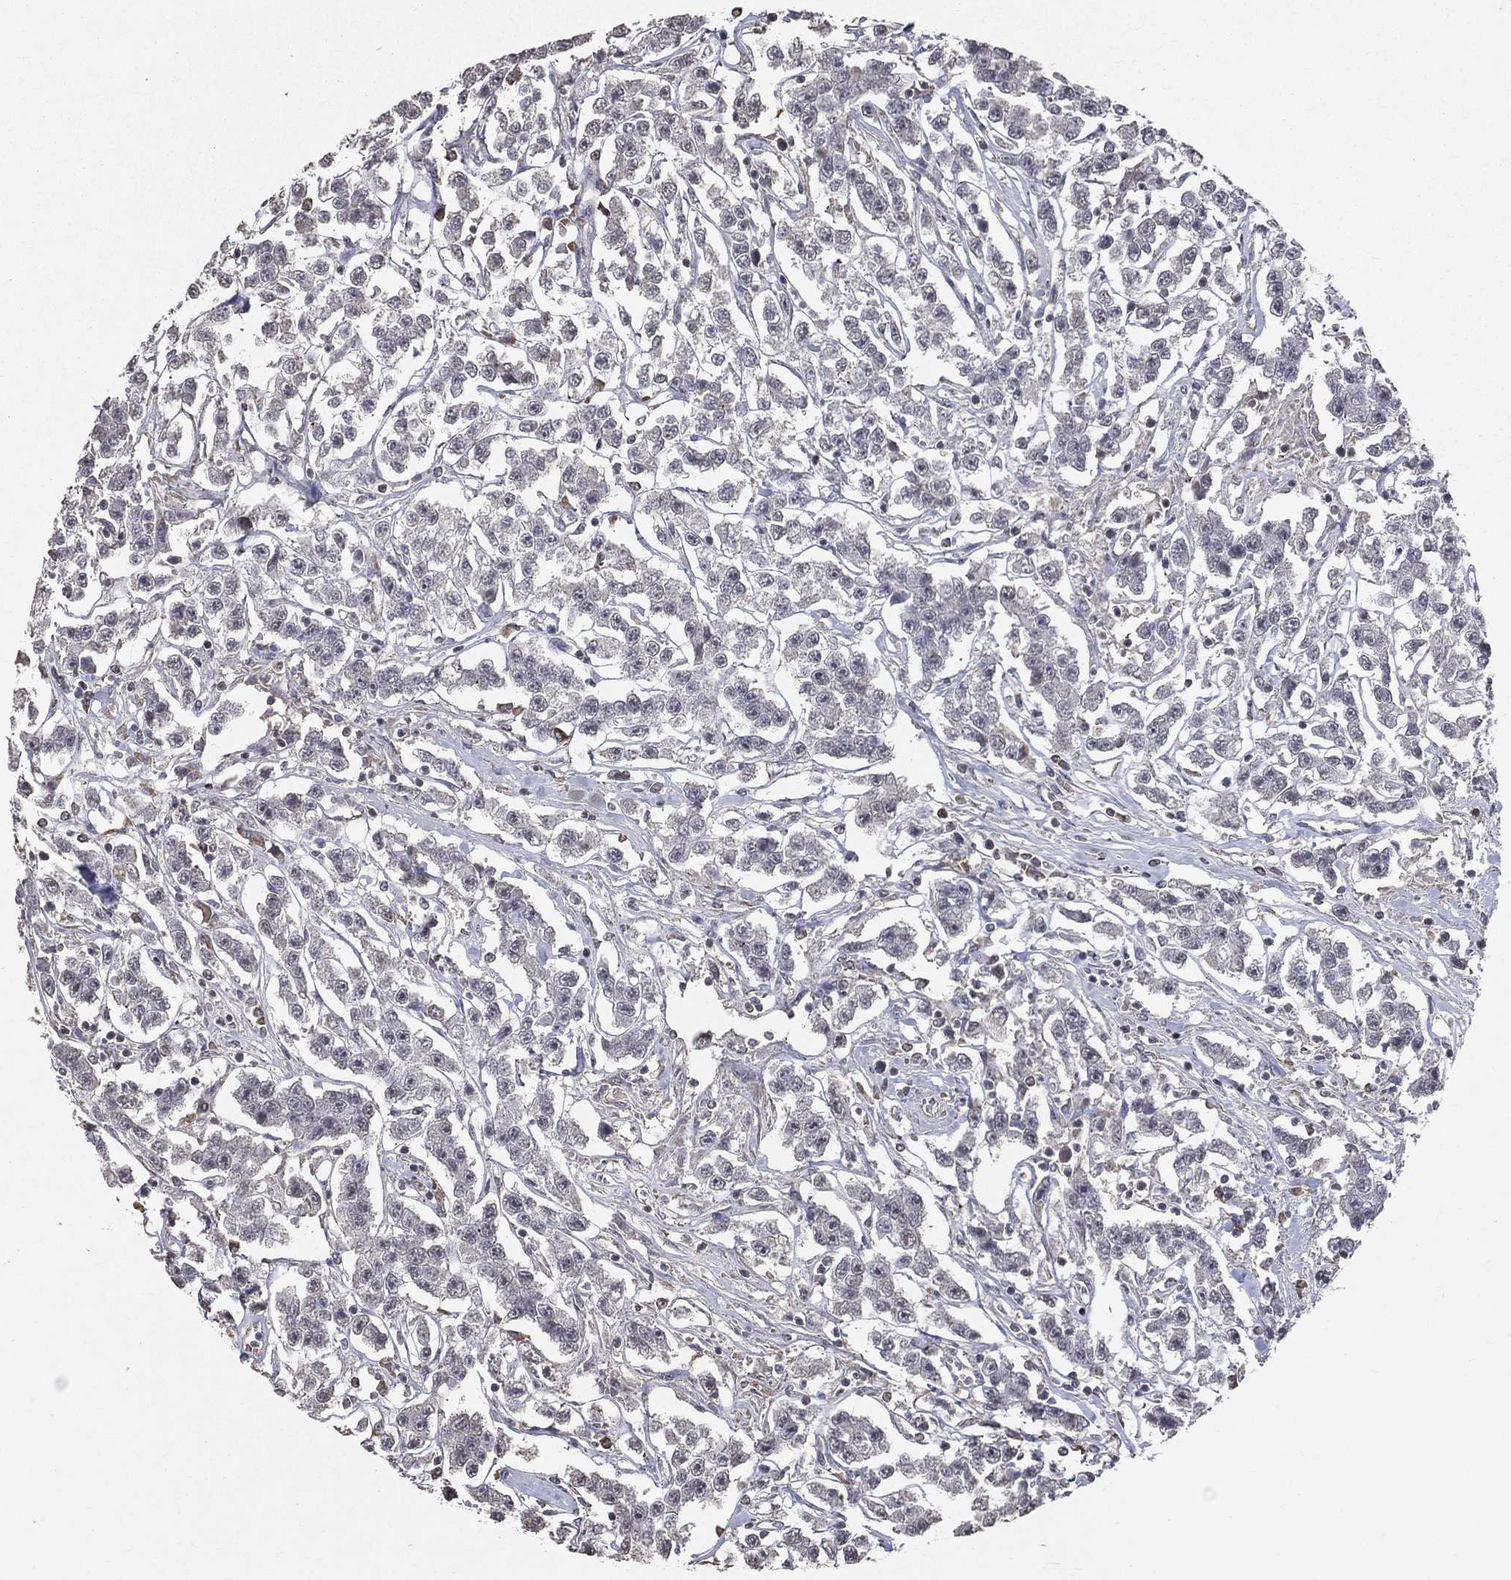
{"staining": {"intensity": "negative", "quantity": "none", "location": "none"}, "tissue": "testis cancer", "cell_type": "Tumor cells", "image_type": "cancer", "snomed": [{"axis": "morphology", "description": "Seminoma, NOS"}, {"axis": "topography", "description": "Testis"}], "caption": "Immunohistochemistry histopathology image of testis seminoma stained for a protein (brown), which displays no expression in tumor cells.", "gene": "LY6K", "patient": {"sex": "male", "age": 59}}